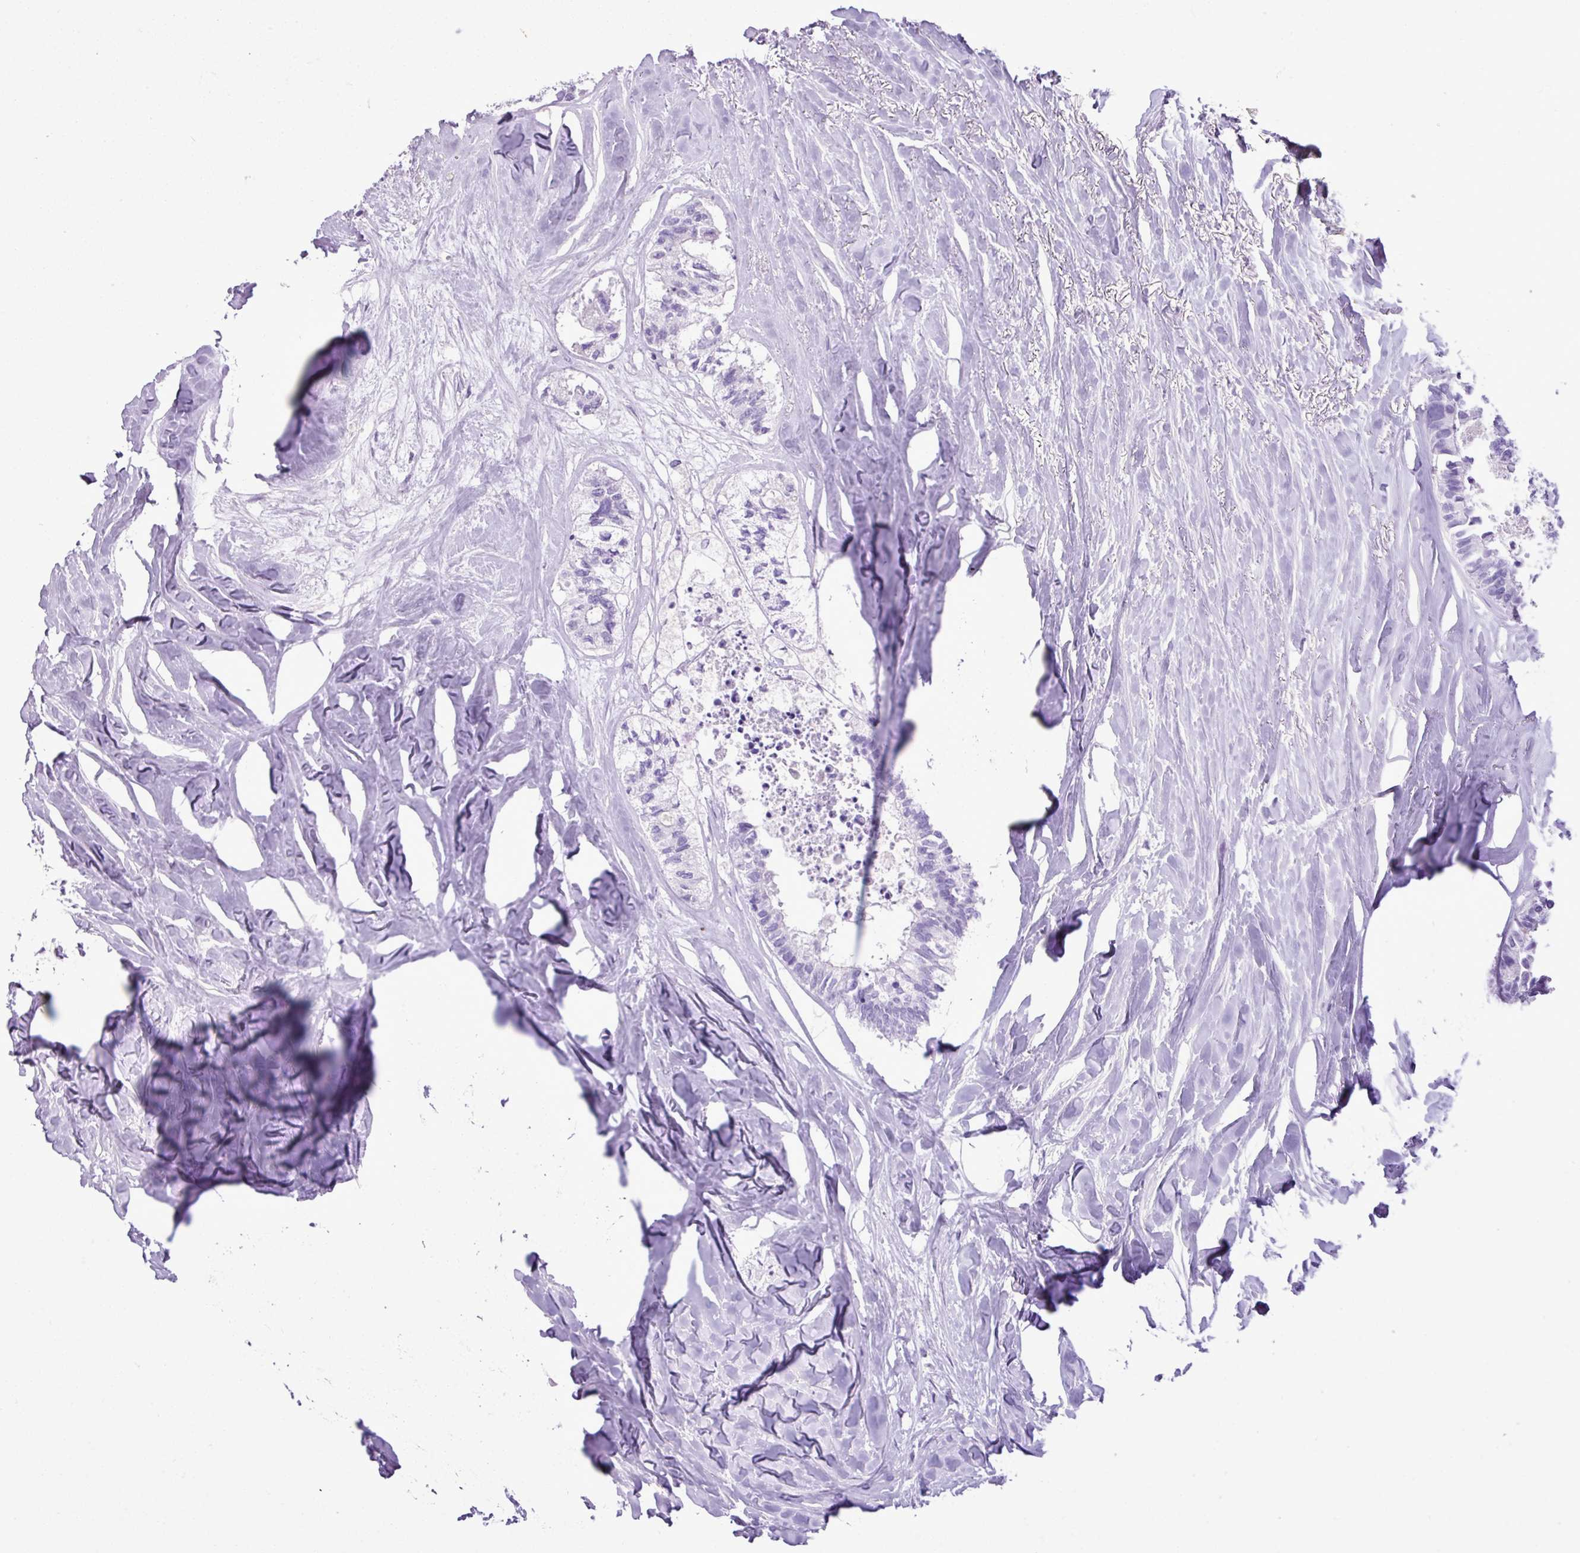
{"staining": {"intensity": "negative", "quantity": "none", "location": "none"}, "tissue": "colorectal cancer", "cell_type": "Tumor cells", "image_type": "cancer", "snomed": [{"axis": "morphology", "description": "Adenocarcinoma, NOS"}, {"axis": "topography", "description": "Colon"}, {"axis": "topography", "description": "Rectum"}], "caption": "This photomicrograph is of colorectal cancer stained with IHC to label a protein in brown with the nuclei are counter-stained blue. There is no expression in tumor cells.", "gene": "ZSCAN5A", "patient": {"sex": "male", "age": 57}}